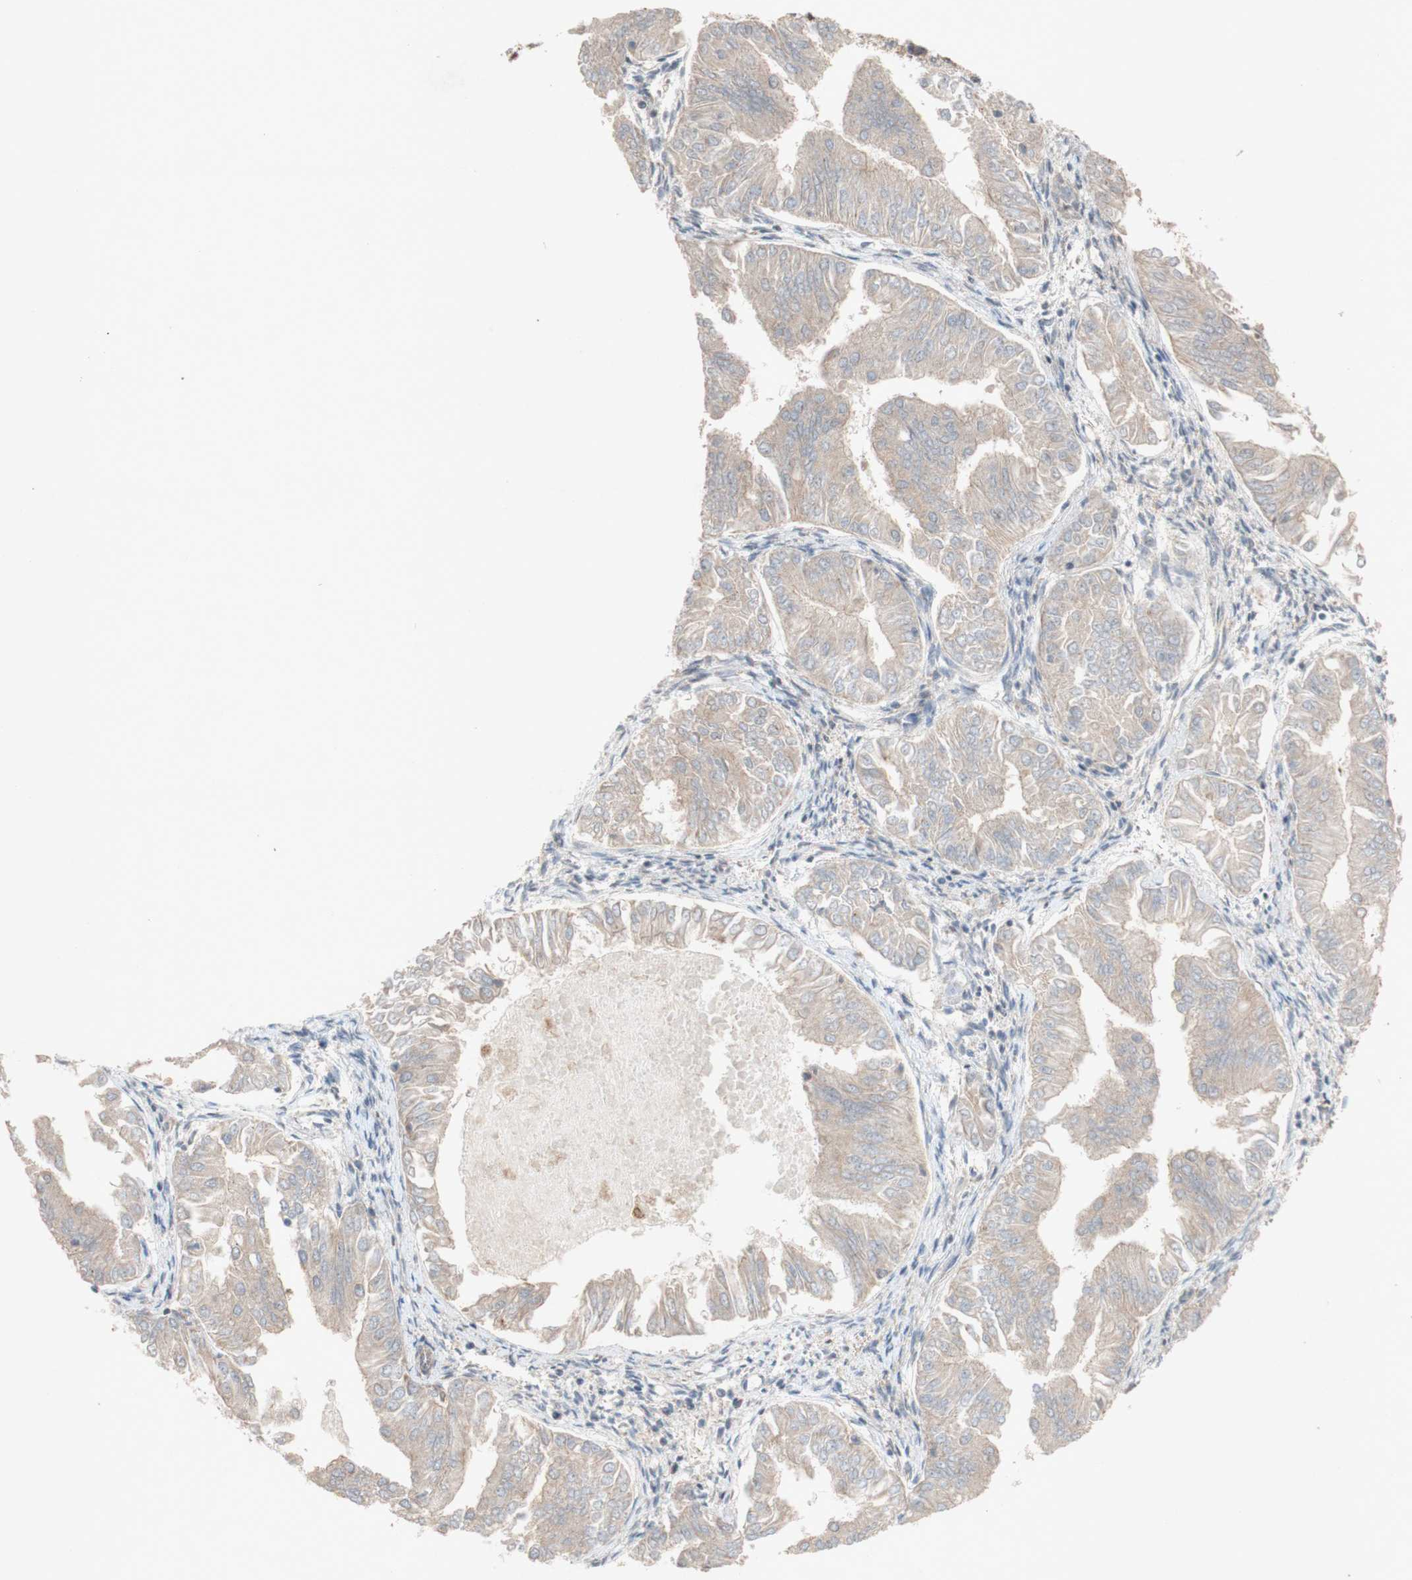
{"staining": {"intensity": "weak", "quantity": ">75%", "location": "cytoplasmic/membranous"}, "tissue": "endometrial cancer", "cell_type": "Tumor cells", "image_type": "cancer", "snomed": [{"axis": "morphology", "description": "Adenocarcinoma, NOS"}, {"axis": "topography", "description": "Endometrium"}], "caption": "Human endometrial cancer (adenocarcinoma) stained for a protein (brown) shows weak cytoplasmic/membranous positive expression in approximately >75% of tumor cells.", "gene": "ATP6V1F", "patient": {"sex": "female", "age": 53}}